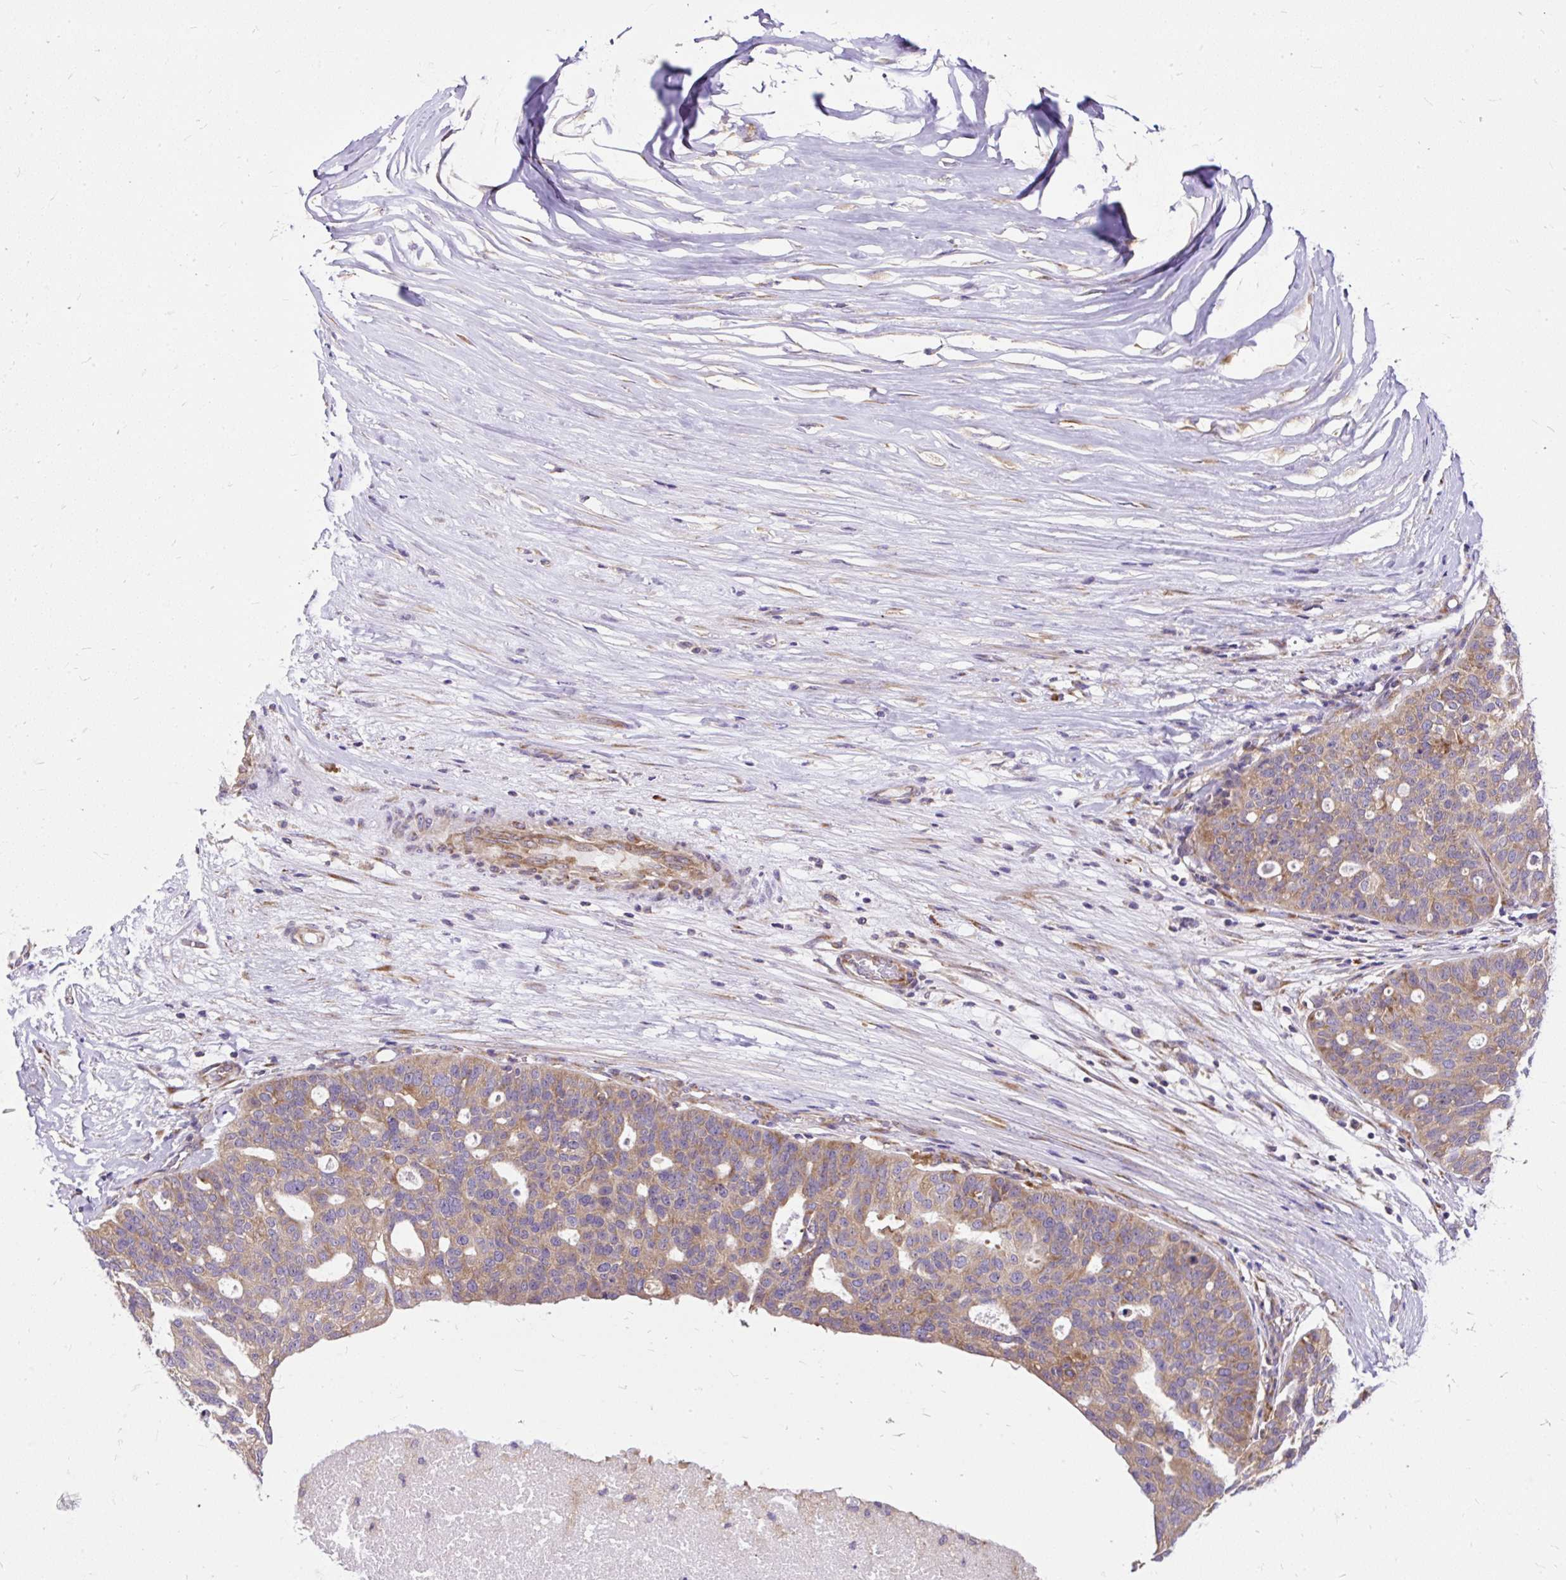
{"staining": {"intensity": "moderate", "quantity": "25%-75%", "location": "cytoplasmic/membranous"}, "tissue": "ovarian cancer", "cell_type": "Tumor cells", "image_type": "cancer", "snomed": [{"axis": "morphology", "description": "Cystadenocarcinoma, serous, NOS"}, {"axis": "topography", "description": "Ovary"}], "caption": "Approximately 25%-75% of tumor cells in human ovarian cancer (serous cystadenocarcinoma) display moderate cytoplasmic/membranous protein staining as visualized by brown immunohistochemical staining.", "gene": "RPS5", "patient": {"sex": "female", "age": 59}}